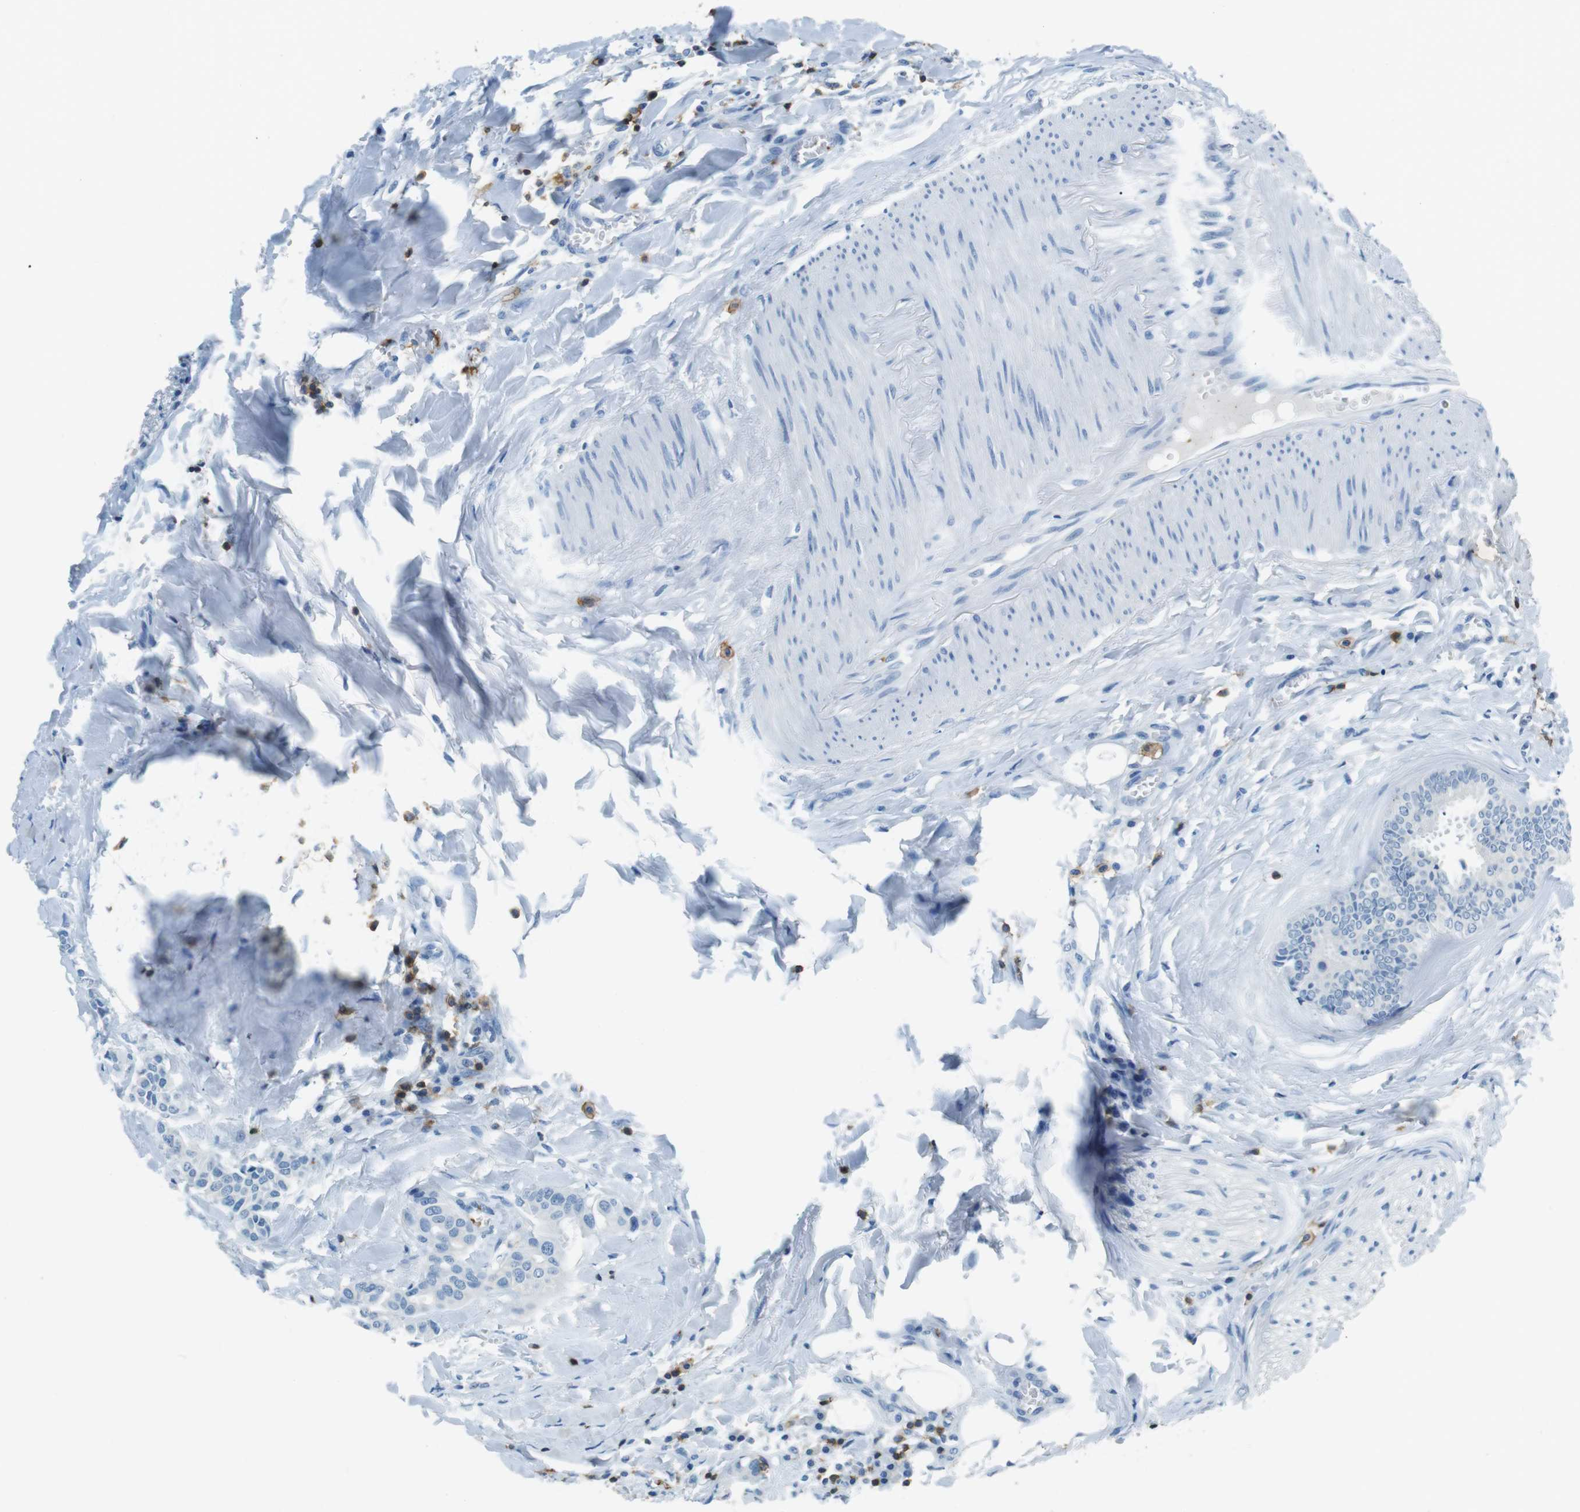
{"staining": {"intensity": "negative", "quantity": "none", "location": "none"}, "tissue": "head and neck cancer", "cell_type": "Tumor cells", "image_type": "cancer", "snomed": [{"axis": "morphology", "description": "Adenocarcinoma, NOS"}, {"axis": "topography", "description": "Salivary gland"}, {"axis": "topography", "description": "Head-Neck"}], "caption": "The micrograph displays no significant positivity in tumor cells of head and neck cancer.", "gene": "LAT", "patient": {"sex": "female", "age": 59}}